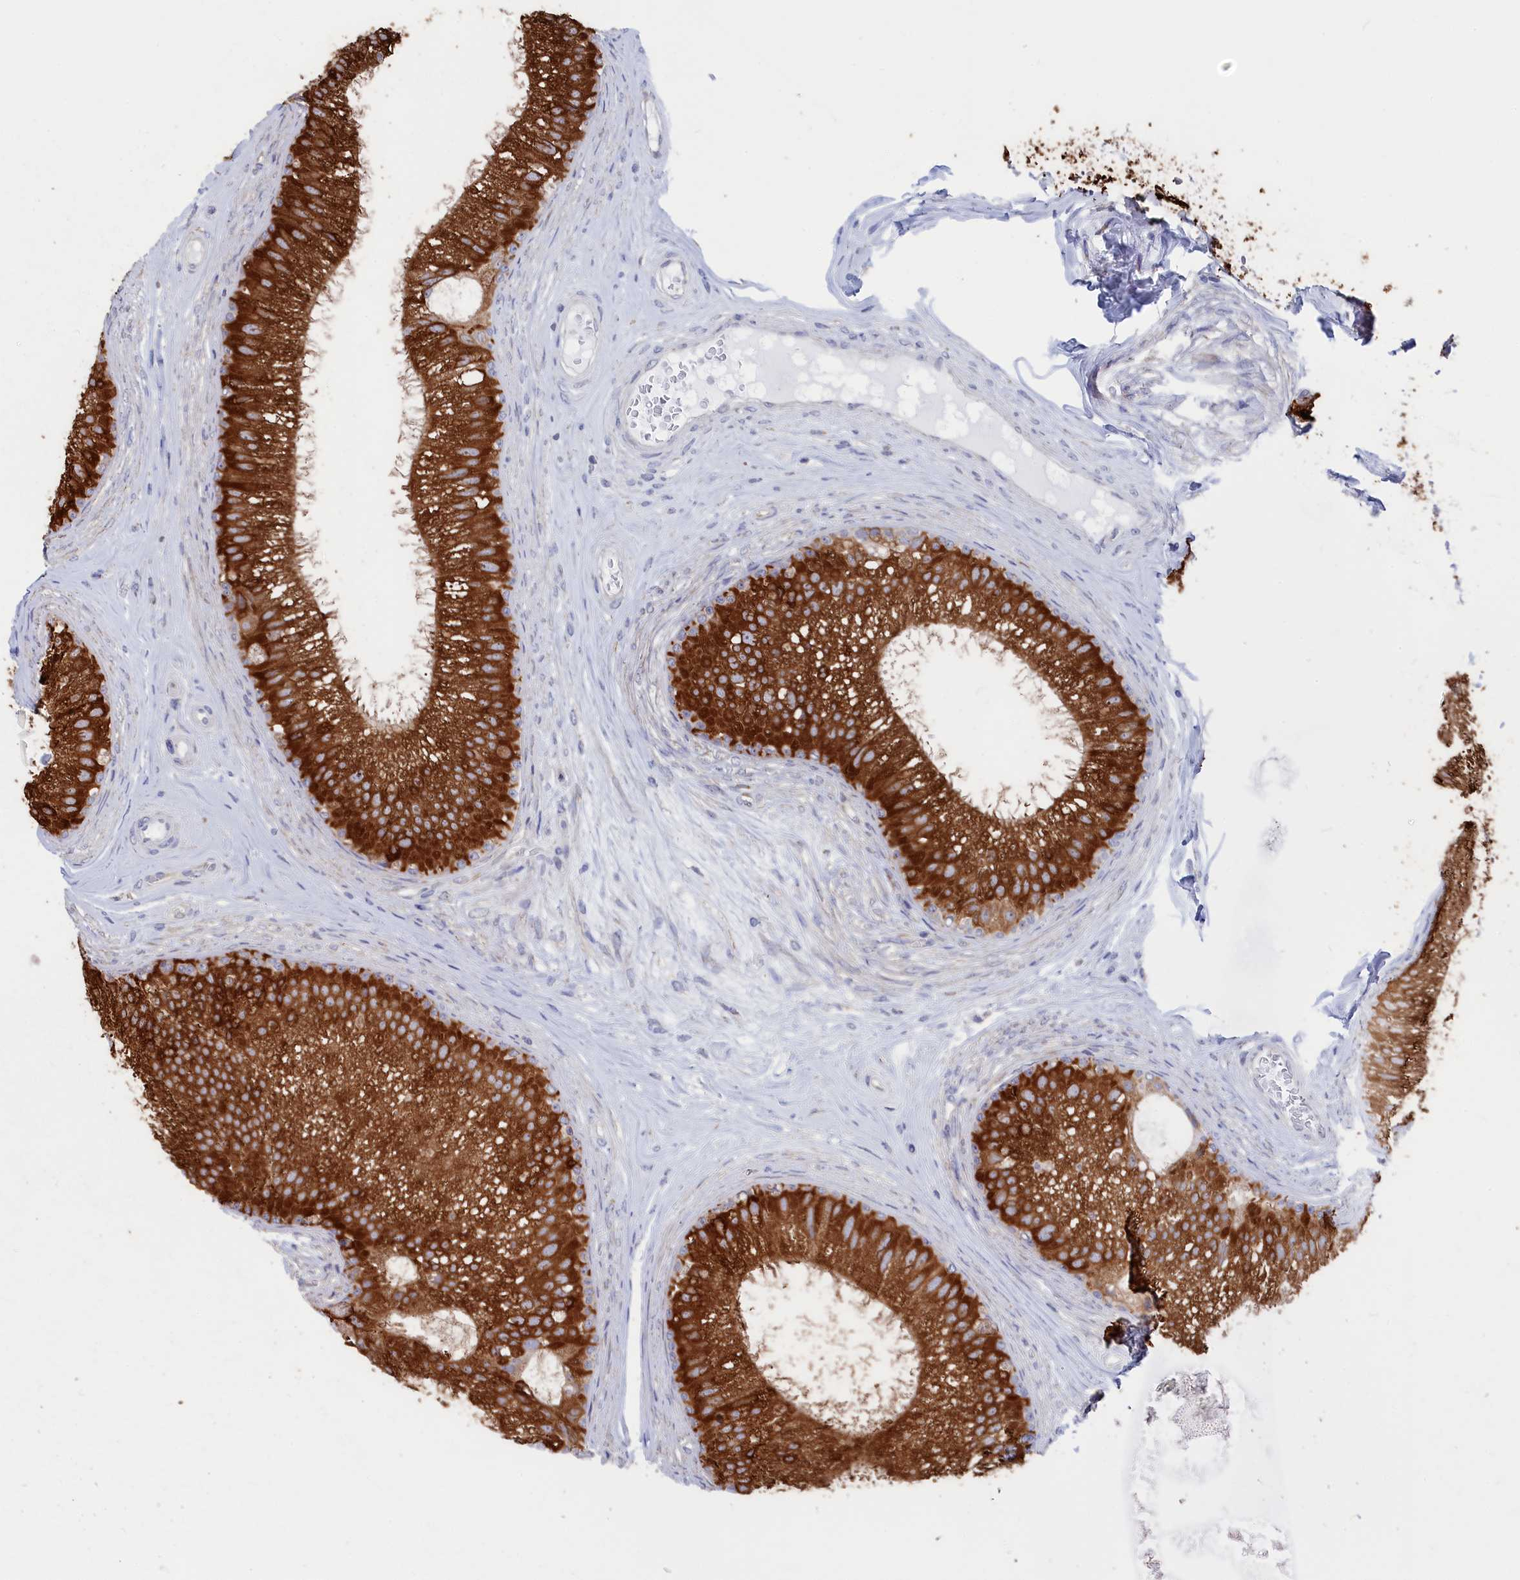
{"staining": {"intensity": "strong", "quantity": "25%-75%", "location": "cytoplasmic/membranous"}, "tissue": "epididymis", "cell_type": "Glandular cells", "image_type": "normal", "snomed": [{"axis": "morphology", "description": "Normal tissue, NOS"}, {"axis": "topography", "description": "Epididymis"}], "caption": "Glandular cells demonstrate high levels of strong cytoplasmic/membranous positivity in approximately 25%-75% of cells in normal human epididymis.", "gene": "SEMG2", "patient": {"sex": "male", "age": 33}}